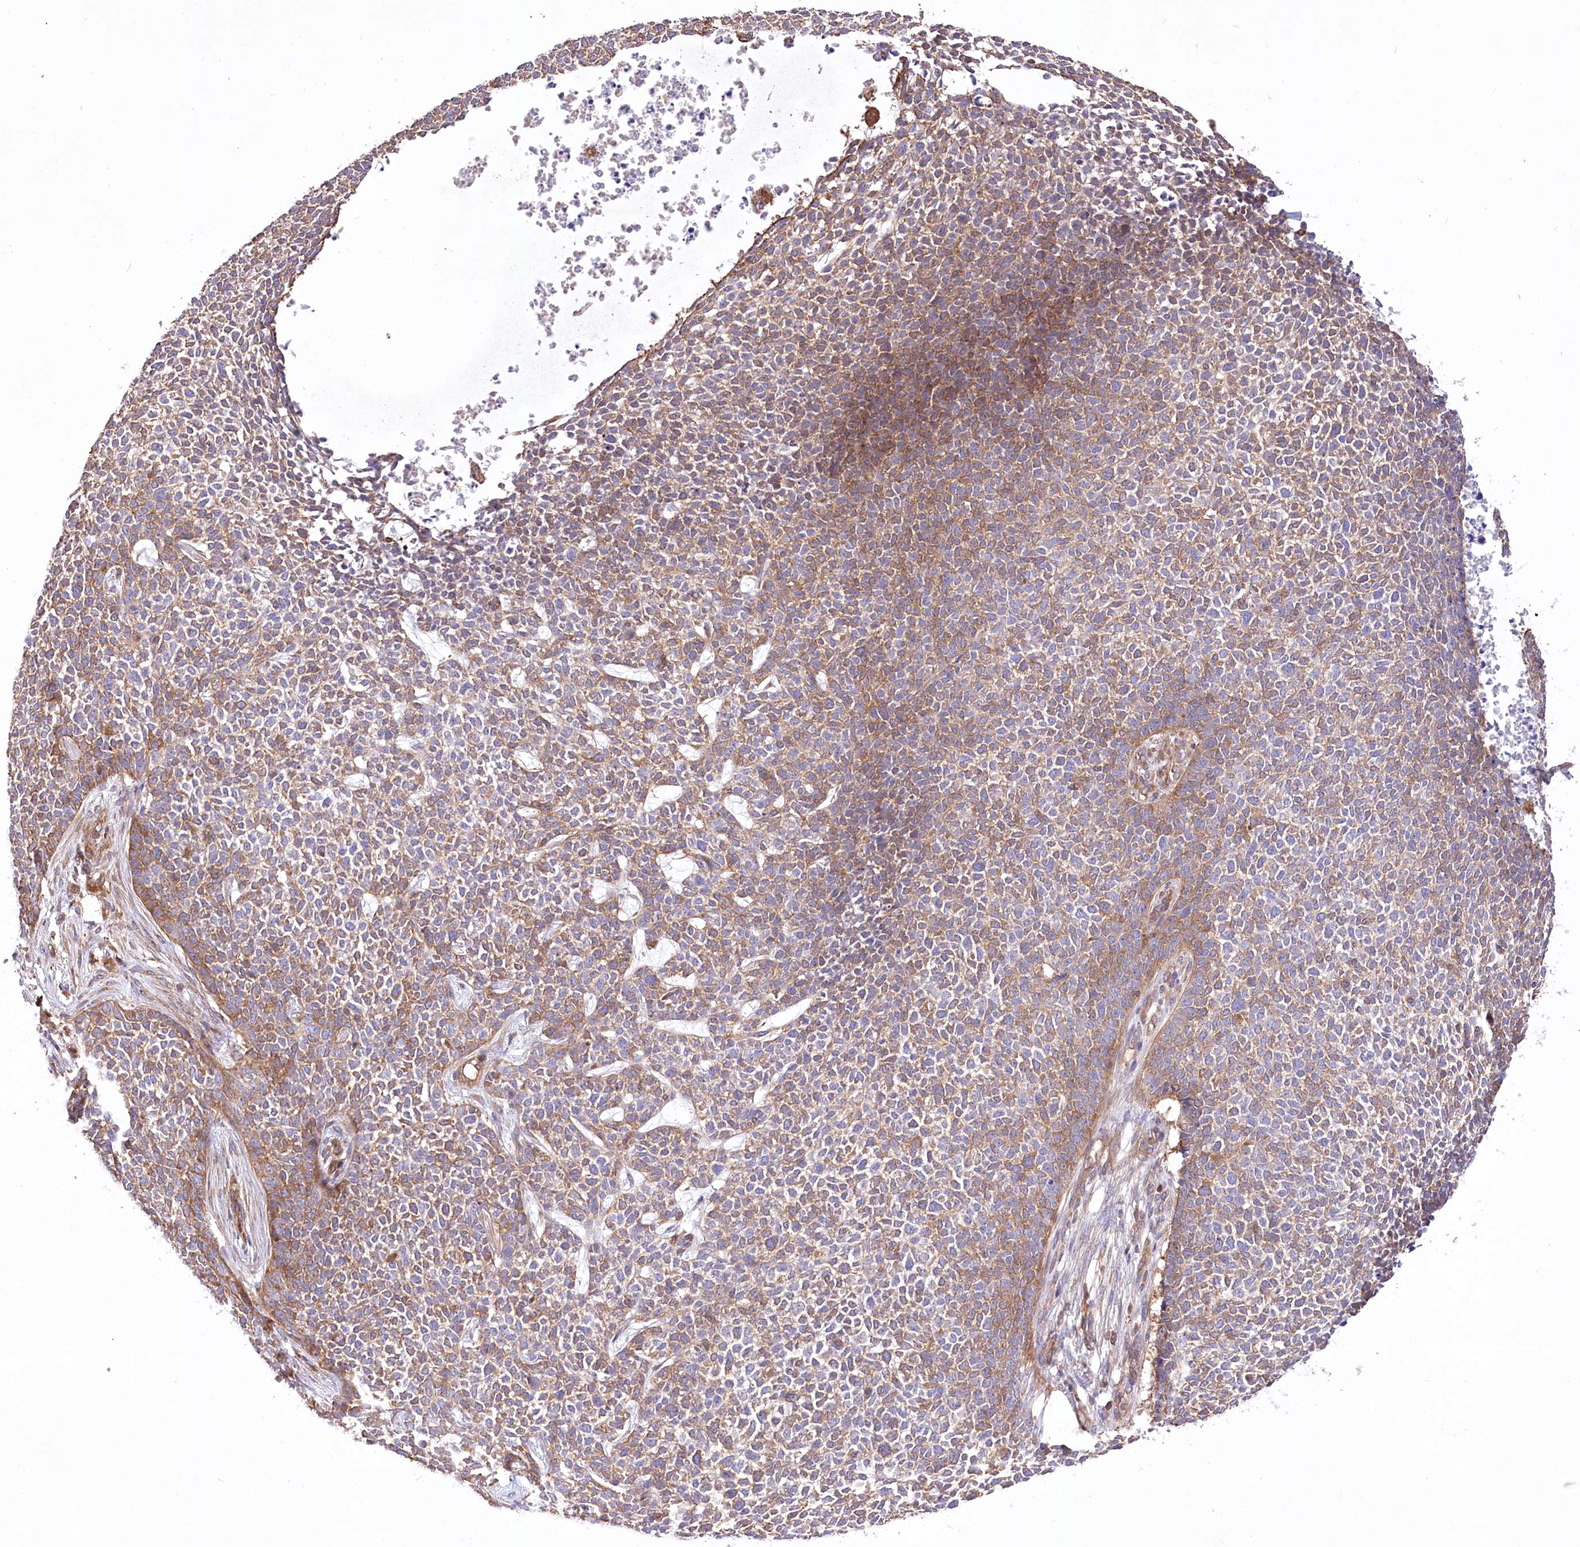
{"staining": {"intensity": "moderate", "quantity": ">75%", "location": "cytoplasmic/membranous"}, "tissue": "skin cancer", "cell_type": "Tumor cells", "image_type": "cancer", "snomed": [{"axis": "morphology", "description": "Basal cell carcinoma"}, {"axis": "topography", "description": "Skin"}], "caption": "Skin cancer tissue displays moderate cytoplasmic/membranous expression in about >75% of tumor cells", "gene": "UMPS", "patient": {"sex": "female", "age": 84}}